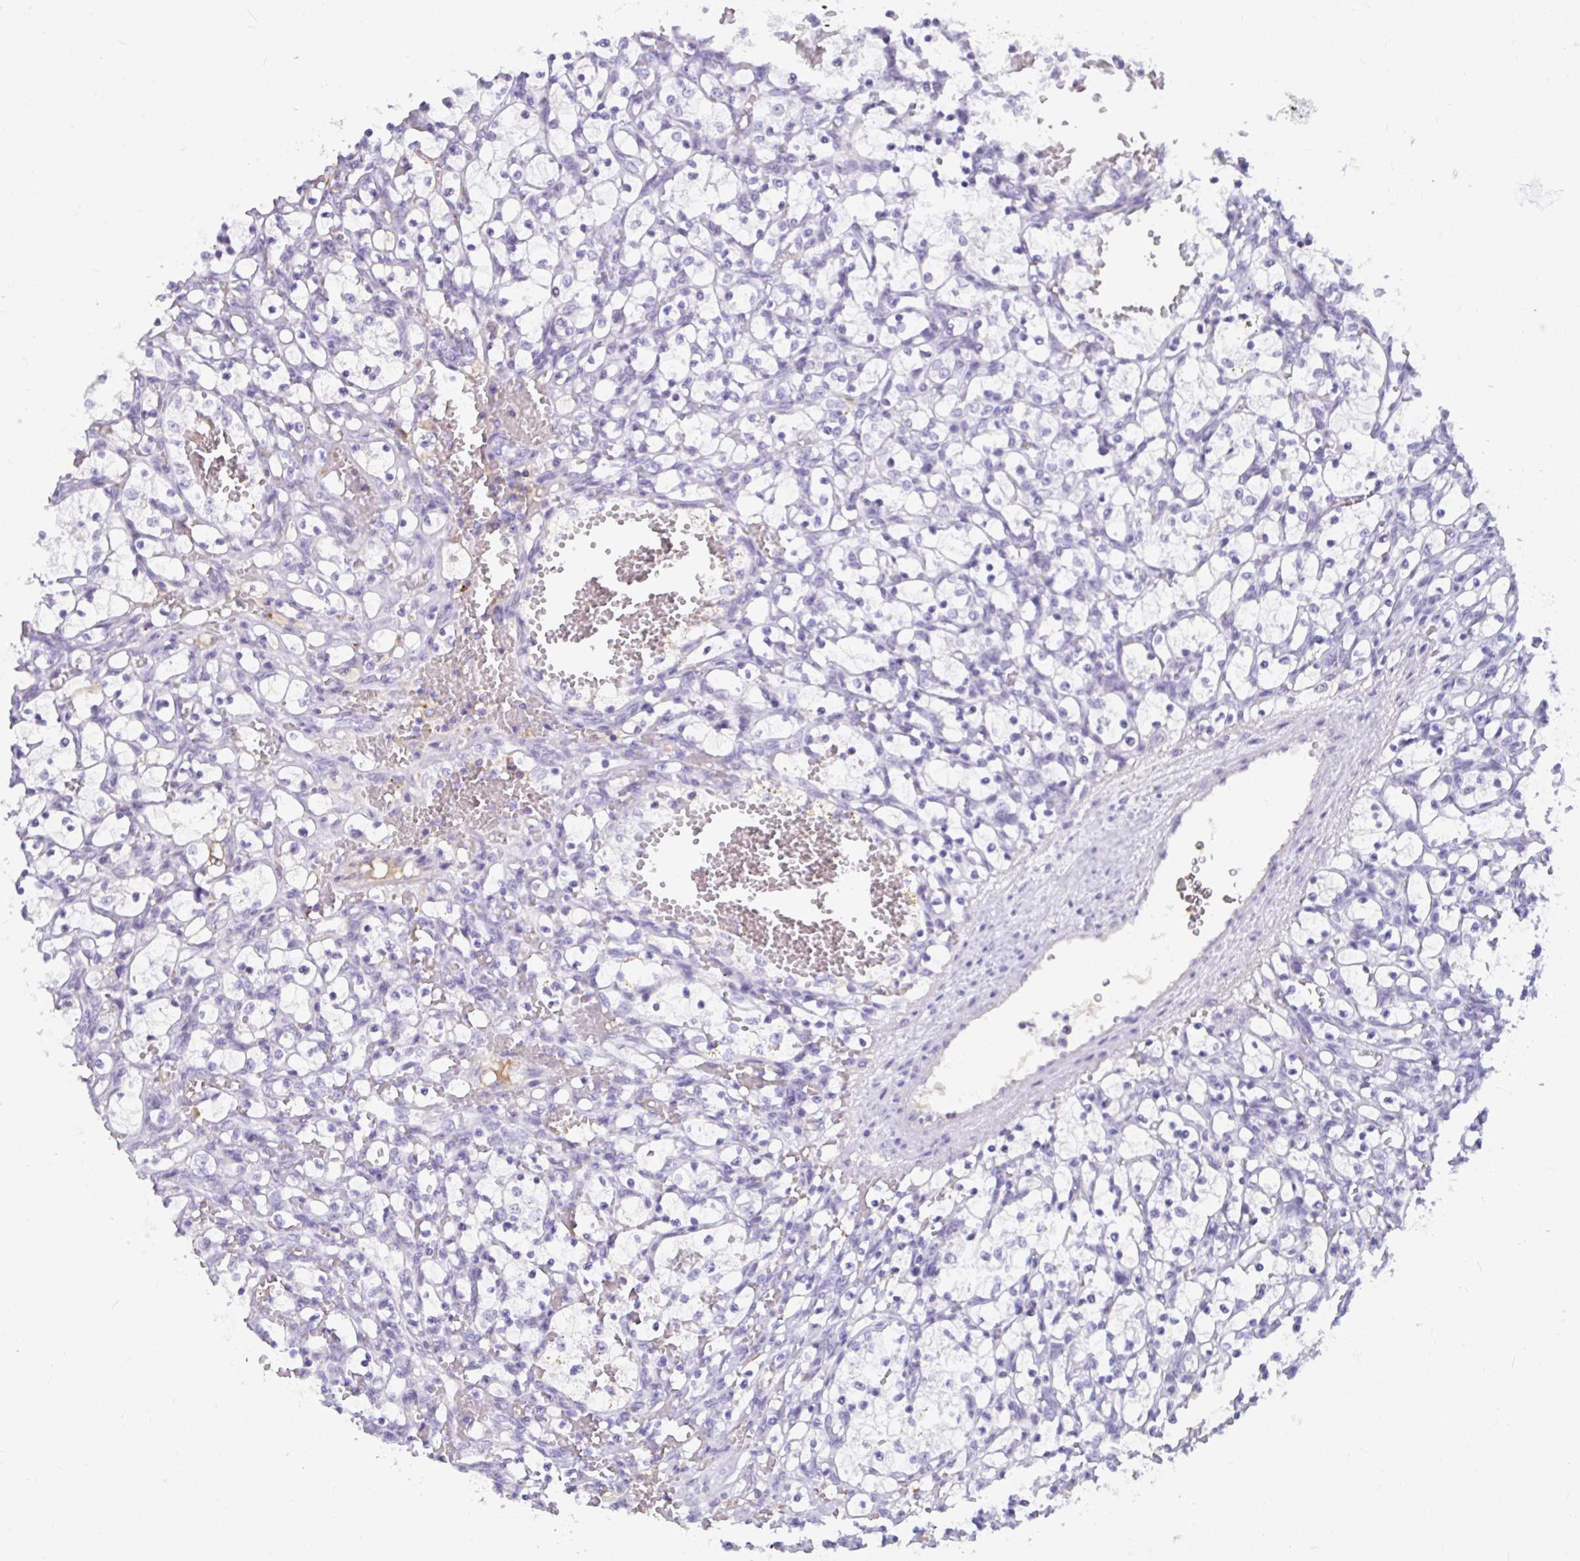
{"staining": {"intensity": "negative", "quantity": "none", "location": "none"}, "tissue": "renal cancer", "cell_type": "Tumor cells", "image_type": "cancer", "snomed": [{"axis": "morphology", "description": "Adenocarcinoma, NOS"}, {"axis": "topography", "description": "Kidney"}], "caption": "Human renal cancer (adenocarcinoma) stained for a protein using IHC displays no staining in tumor cells.", "gene": "NPY", "patient": {"sex": "female", "age": 69}}